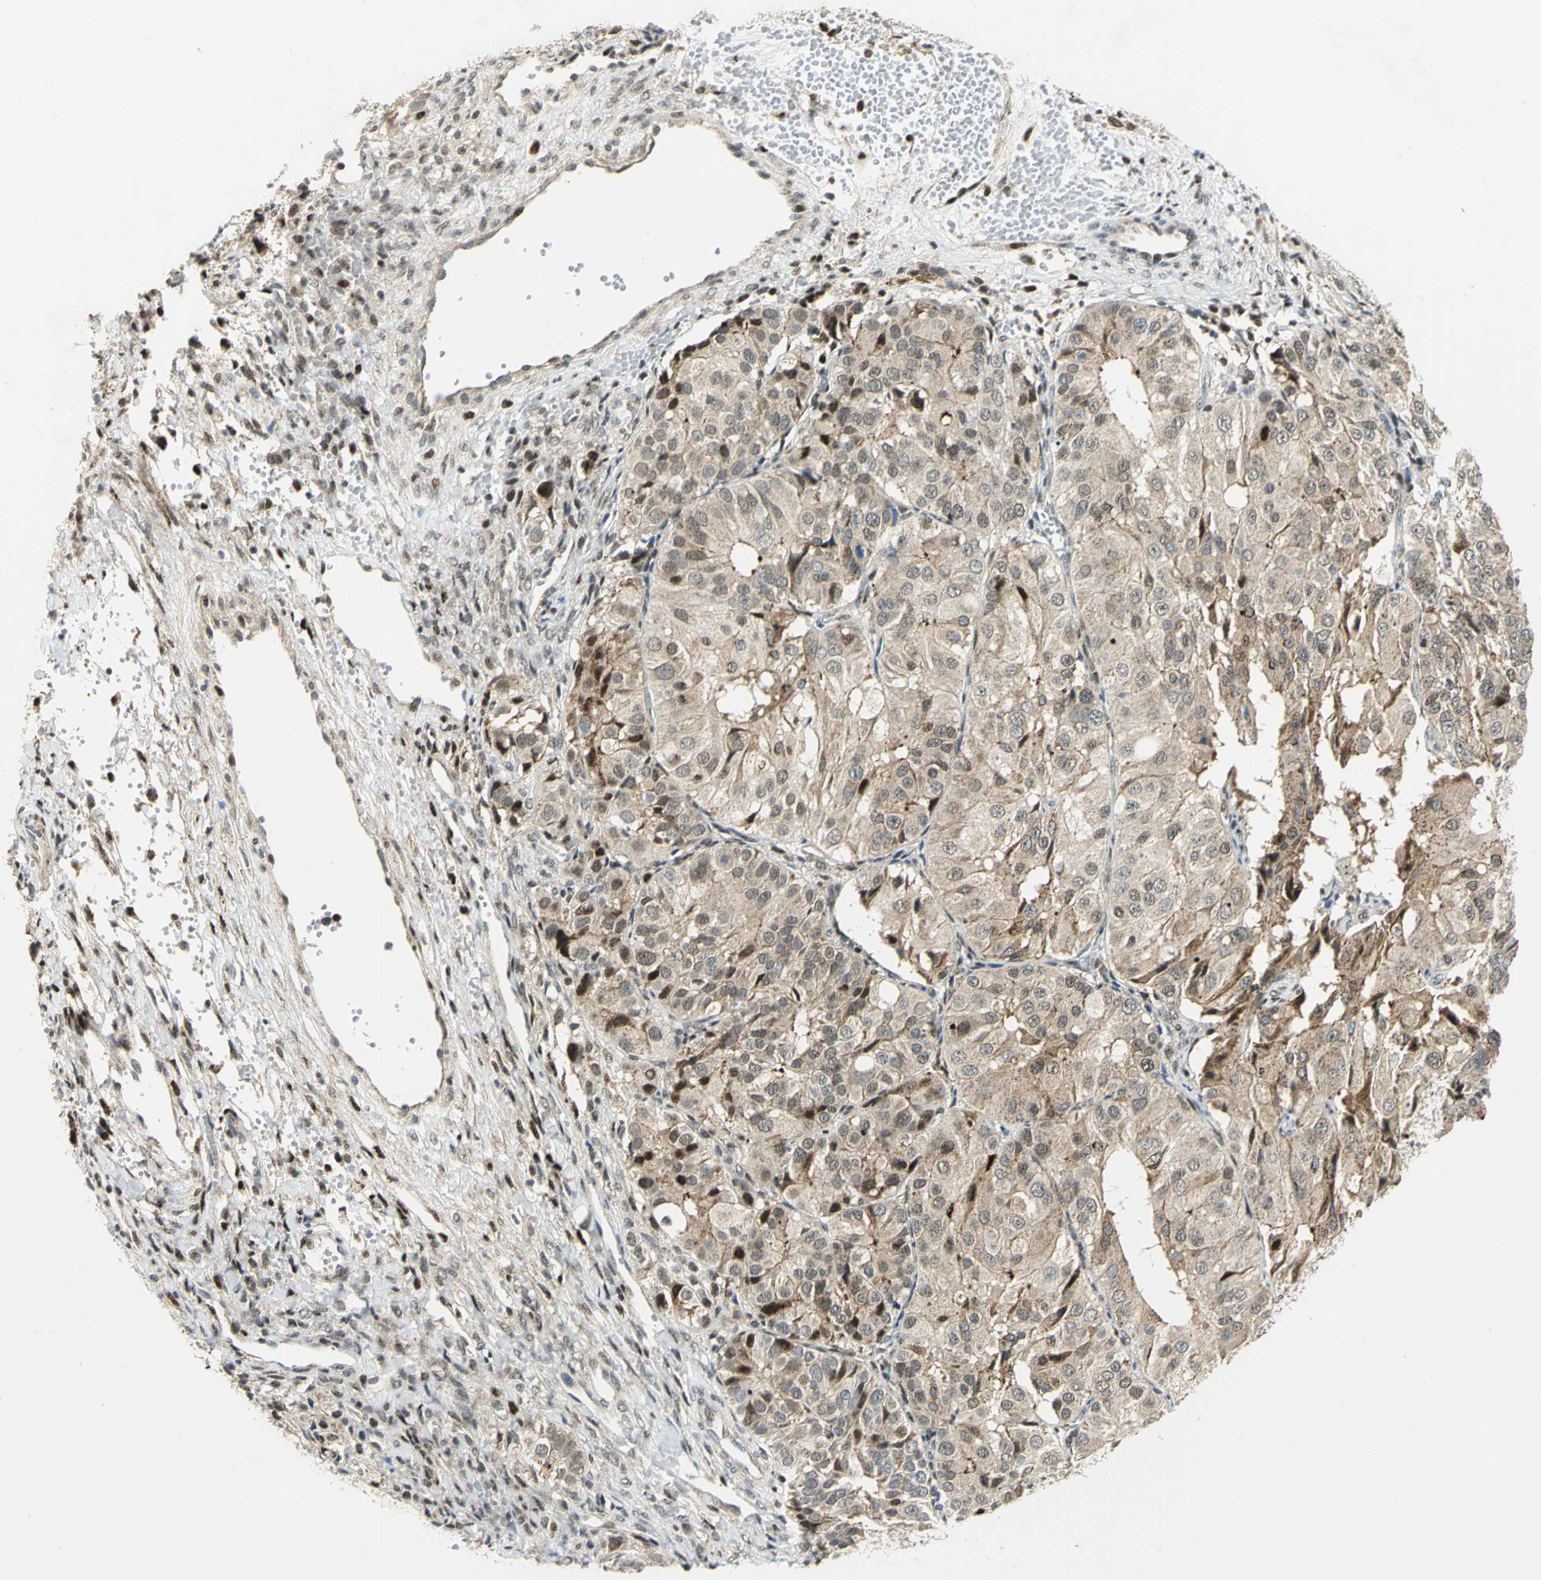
{"staining": {"intensity": "weak", "quantity": ">75%", "location": "cytoplasmic/membranous"}, "tissue": "ovarian cancer", "cell_type": "Tumor cells", "image_type": "cancer", "snomed": [{"axis": "morphology", "description": "Carcinoma, endometroid"}, {"axis": "topography", "description": "Ovary"}], "caption": "Ovarian cancer (endometroid carcinoma) was stained to show a protein in brown. There is low levels of weak cytoplasmic/membranous expression in about >75% of tumor cells.", "gene": "ATP6V1A", "patient": {"sex": "female", "age": 51}}